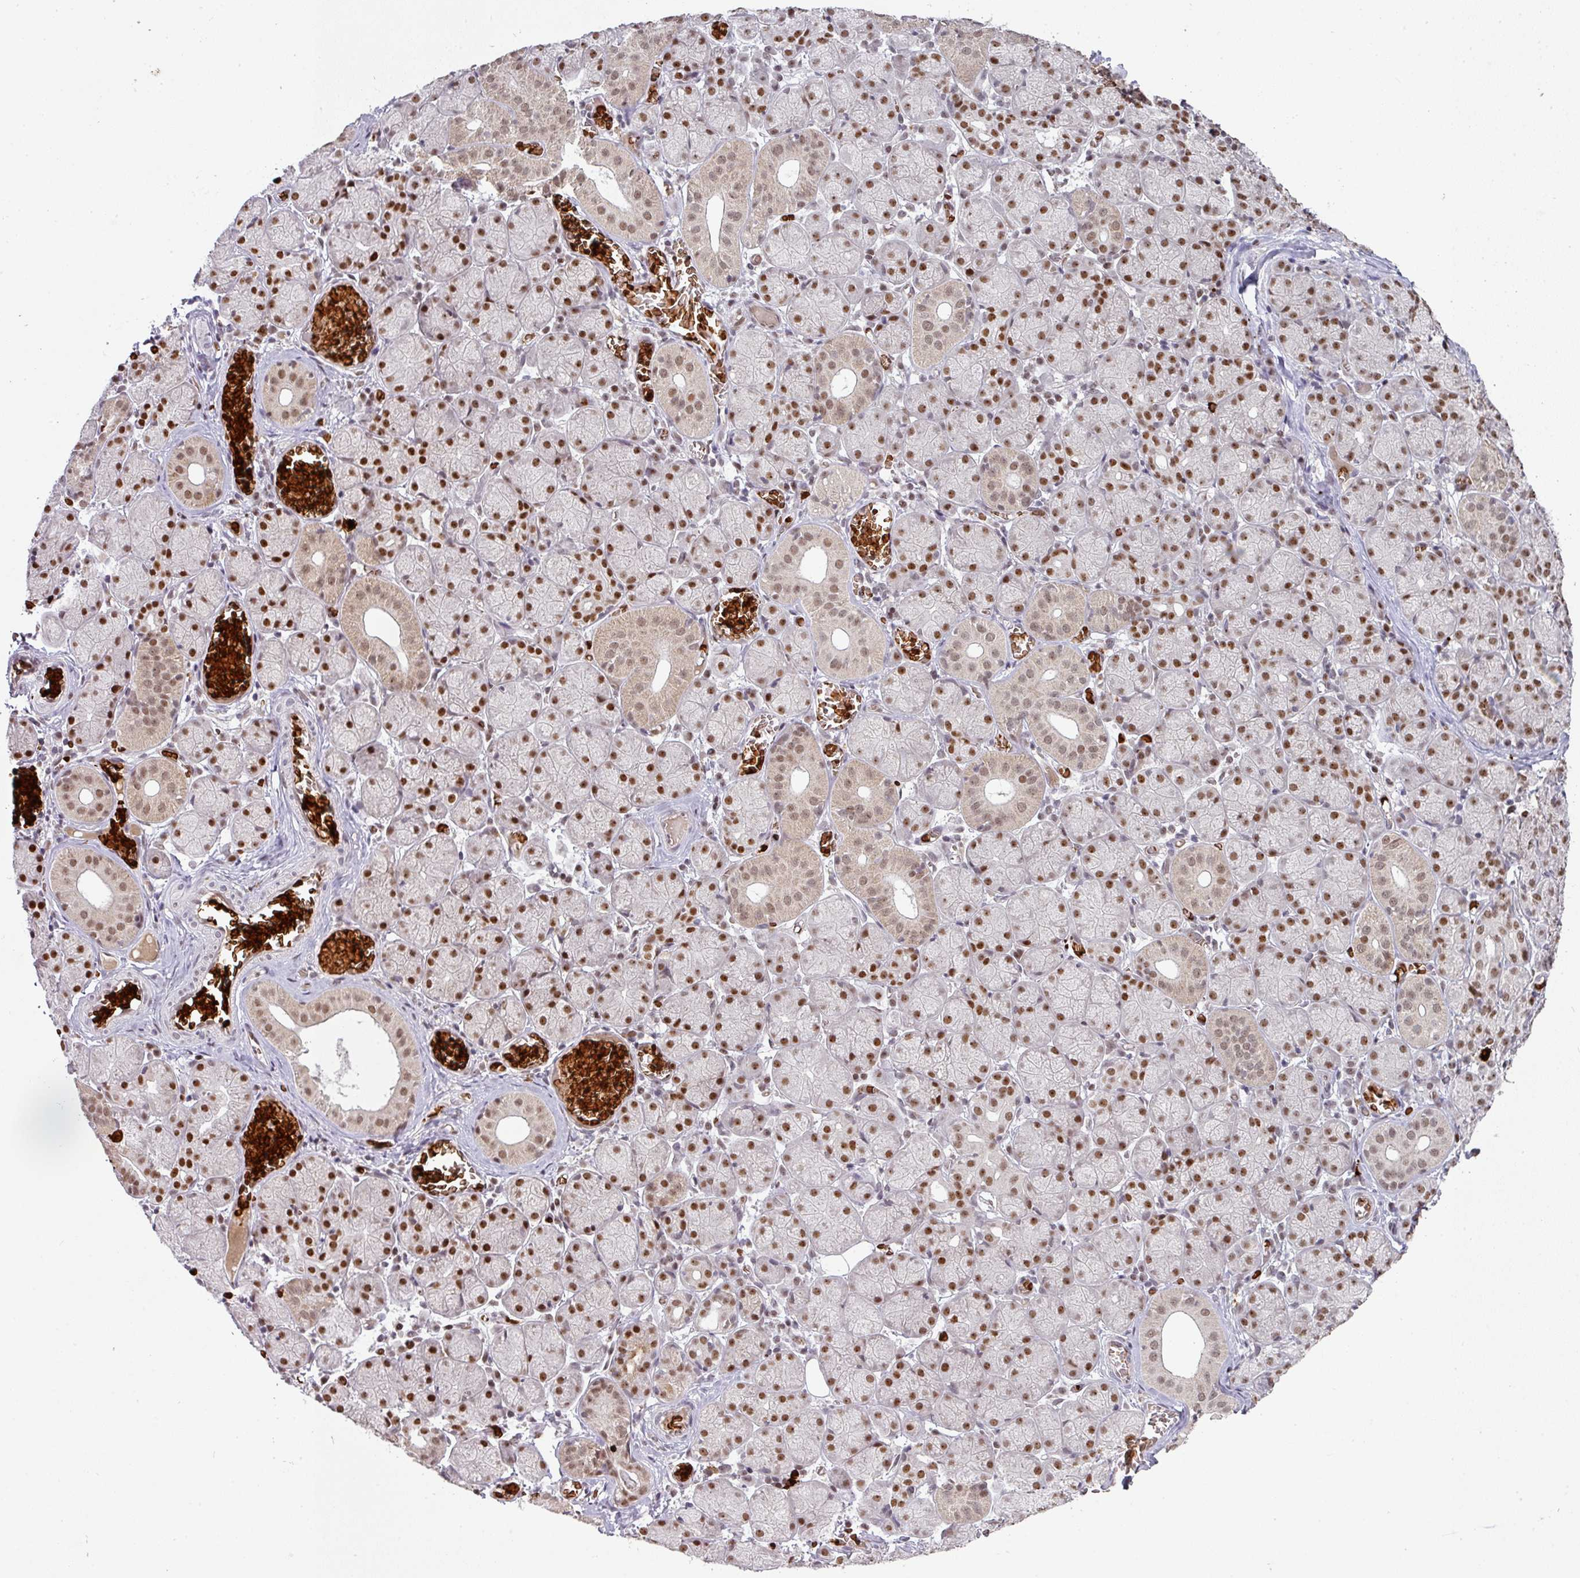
{"staining": {"intensity": "moderate", "quantity": ">75%", "location": "nuclear"}, "tissue": "salivary gland", "cell_type": "Glandular cells", "image_type": "normal", "snomed": [{"axis": "morphology", "description": "Normal tissue, NOS"}, {"axis": "topography", "description": "Salivary gland"}], "caption": "The histopathology image displays immunohistochemical staining of normal salivary gland. There is moderate nuclear expression is seen in about >75% of glandular cells. (DAB (3,3'-diaminobenzidine) IHC, brown staining for protein, blue staining for nuclei).", "gene": "NEIL1", "patient": {"sex": "female", "age": 24}}